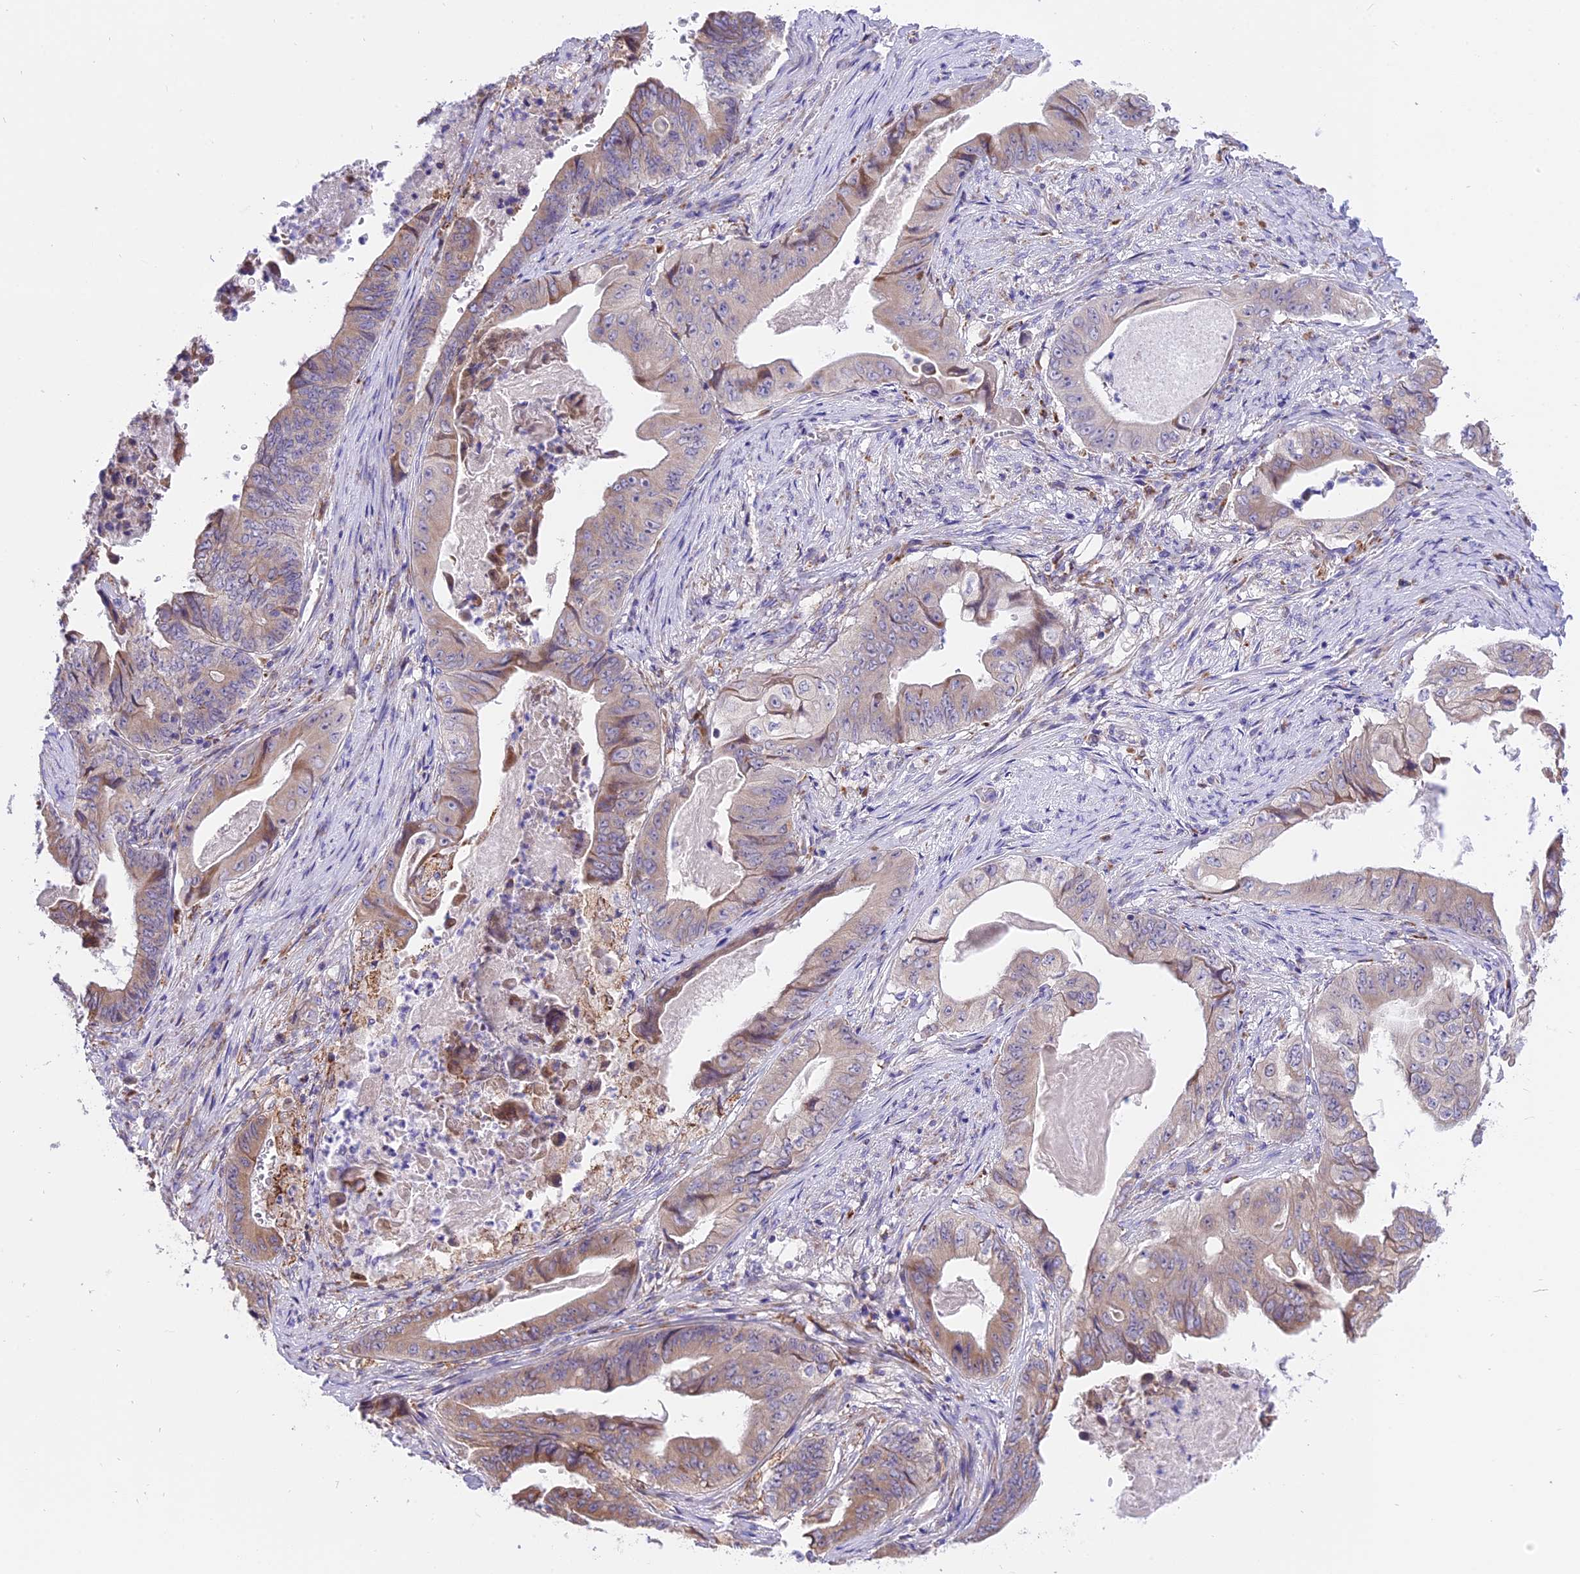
{"staining": {"intensity": "weak", "quantity": "25%-75%", "location": "cytoplasmic/membranous"}, "tissue": "stomach cancer", "cell_type": "Tumor cells", "image_type": "cancer", "snomed": [{"axis": "morphology", "description": "Adenocarcinoma, NOS"}, {"axis": "topography", "description": "Stomach"}], "caption": "A photomicrograph showing weak cytoplasmic/membranous staining in about 25%-75% of tumor cells in stomach cancer (adenocarcinoma), as visualized by brown immunohistochemical staining.", "gene": "ARMCX6", "patient": {"sex": "female", "age": 73}}